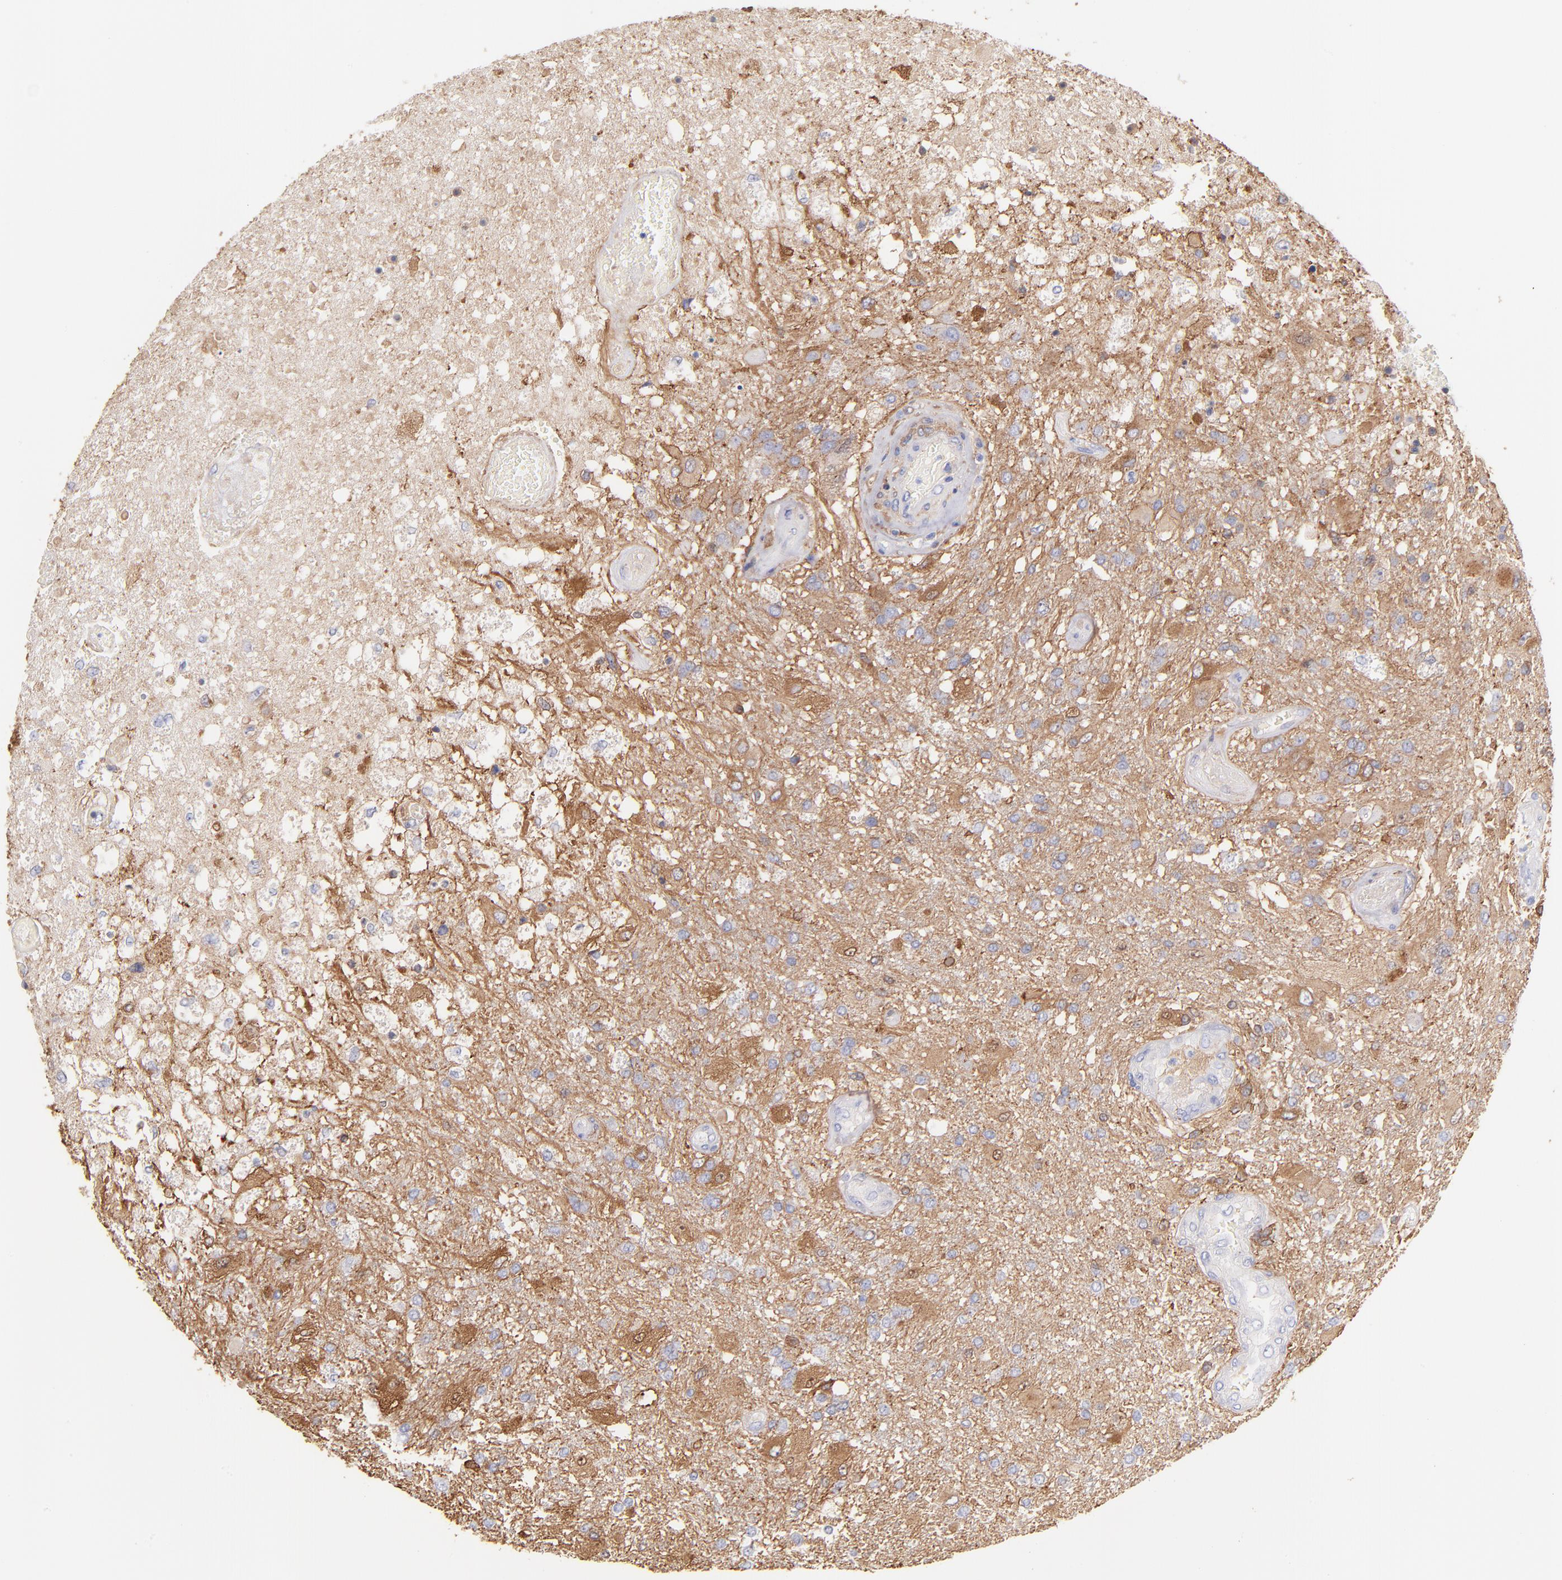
{"staining": {"intensity": "moderate", "quantity": ">75%", "location": "cytoplasmic/membranous"}, "tissue": "glioma", "cell_type": "Tumor cells", "image_type": "cancer", "snomed": [{"axis": "morphology", "description": "Glioma, malignant, High grade"}, {"axis": "topography", "description": "Cerebral cortex"}], "caption": "A medium amount of moderate cytoplasmic/membranous staining is present in about >75% of tumor cells in glioma tissue. The protein of interest is shown in brown color, while the nuclei are stained blue.", "gene": "PRKCA", "patient": {"sex": "male", "age": 79}}